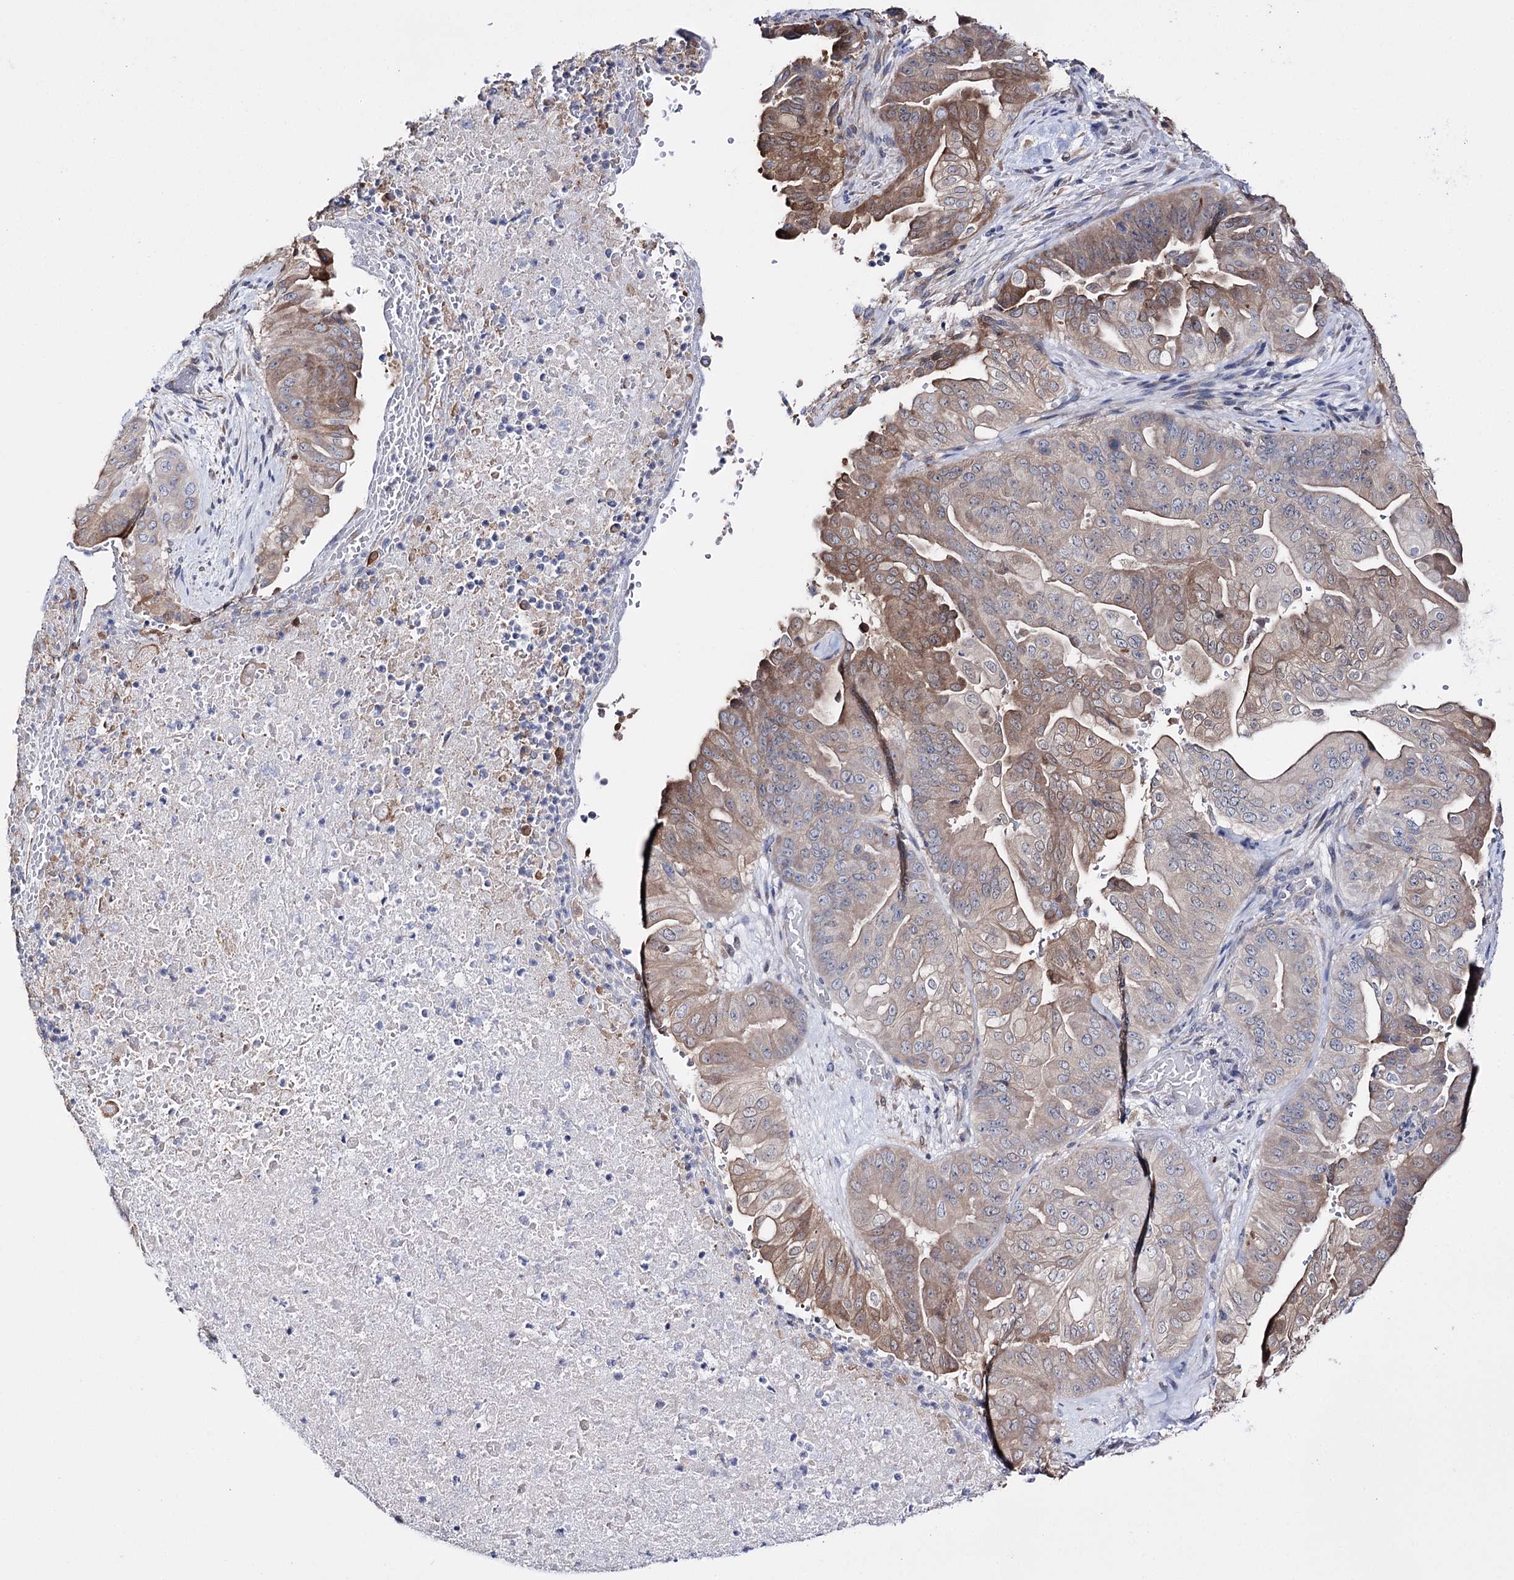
{"staining": {"intensity": "moderate", "quantity": "25%-75%", "location": "cytoplasmic/membranous"}, "tissue": "pancreatic cancer", "cell_type": "Tumor cells", "image_type": "cancer", "snomed": [{"axis": "morphology", "description": "Adenocarcinoma, NOS"}, {"axis": "topography", "description": "Pancreas"}], "caption": "Pancreatic cancer tissue shows moderate cytoplasmic/membranous expression in about 25%-75% of tumor cells", "gene": "PTER", "patient": {"sex": "female", "age": 77}}